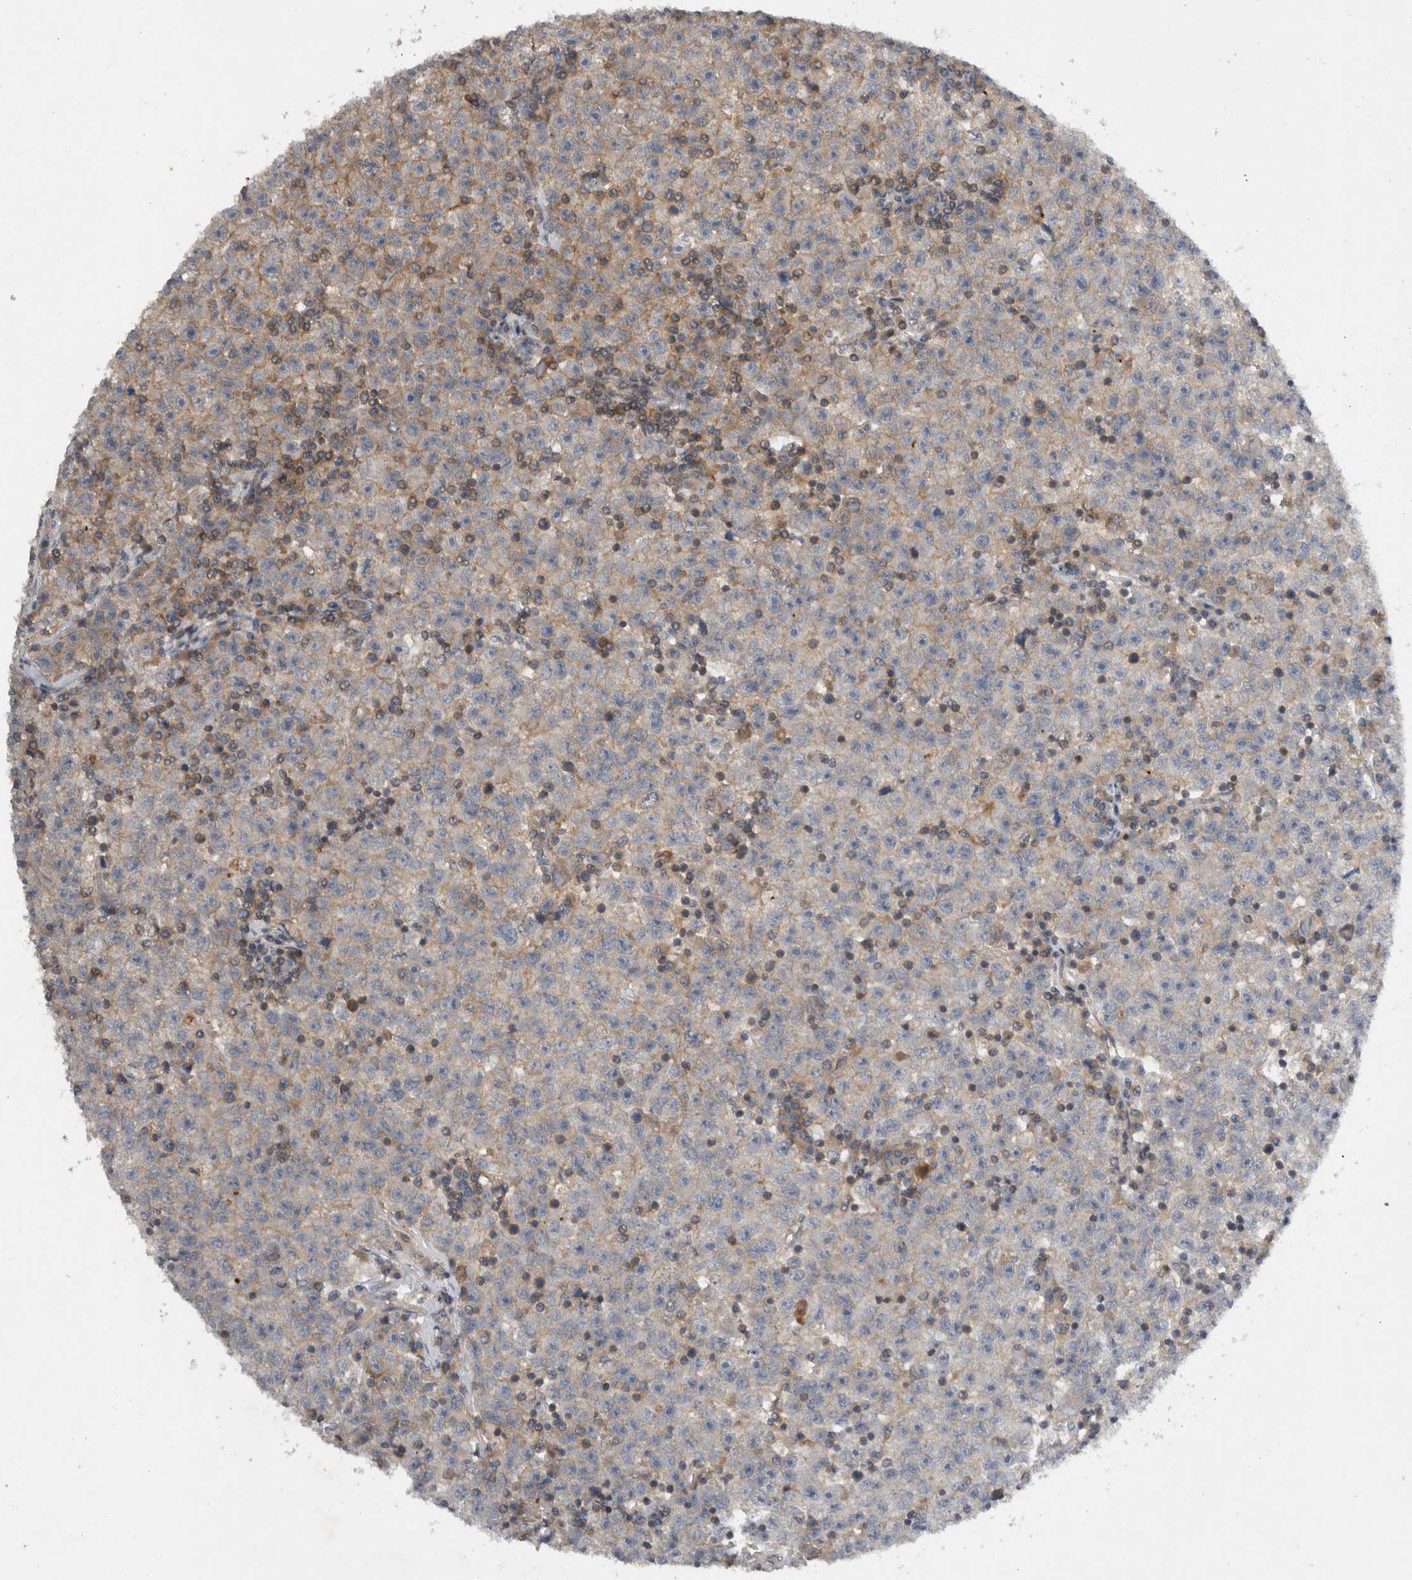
{"staining": {"intensity": "weak", "quantity": "25%-75%", "location": "cytoplasmic/membranous"}, "tissue": "testis cancer", "cell_type": "Tumor cells", "image_type": "cancer", "snomed": [{"axis": "morphology", "description": "Seminoma, NOS"}, {"axis": "topography", "description": "Testis"}], "caption": "Immunohistochemical staining of human testis cancer reveals weak cytoplasmic/membranous protein positivity in approximately 25%-75% of tumor cells.", "gene": "SCARA5", "patient": {"sex": "male", "age": 22}}